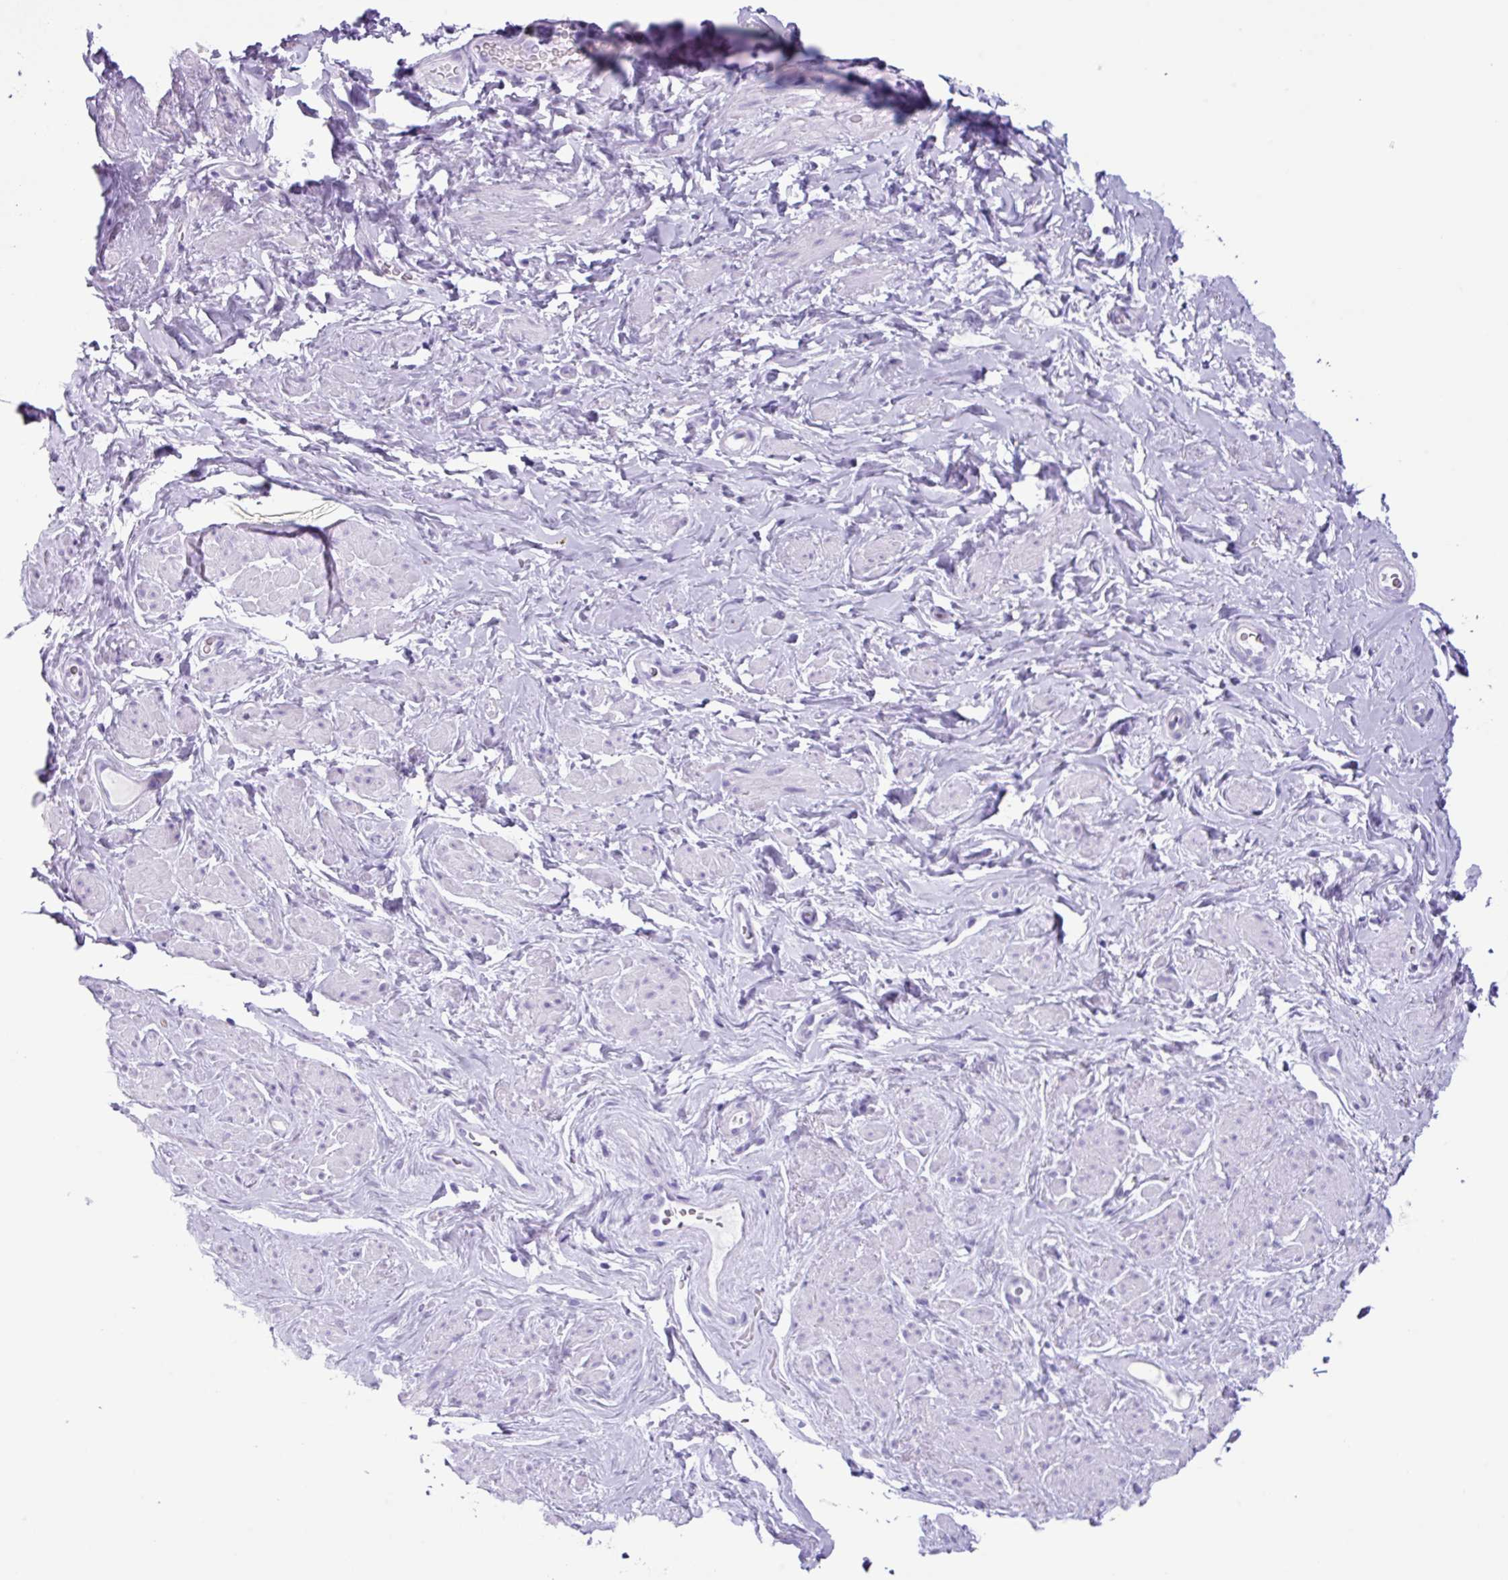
{"staining": {"intensity": "negative", "quantity": "none", "location": "none"}, "tissue": "smooth muscle", "cell_type": "Smooth muscle cells", "image_type": "normal", "snomed": [{"axis": "morphology", "description": "Normal tissue, NOS"}, {"axis": "topography", "description": "Smooth muscle"}, {"axis": "topography", "description": "Peripheral nerve tissue"}], "caption": "Protein analysis of normal smooth muscle demonstrates no significant expression in smooth muscle cells.", "gene": "AGO3", "patient": {"sex": "male", "age": 69}}